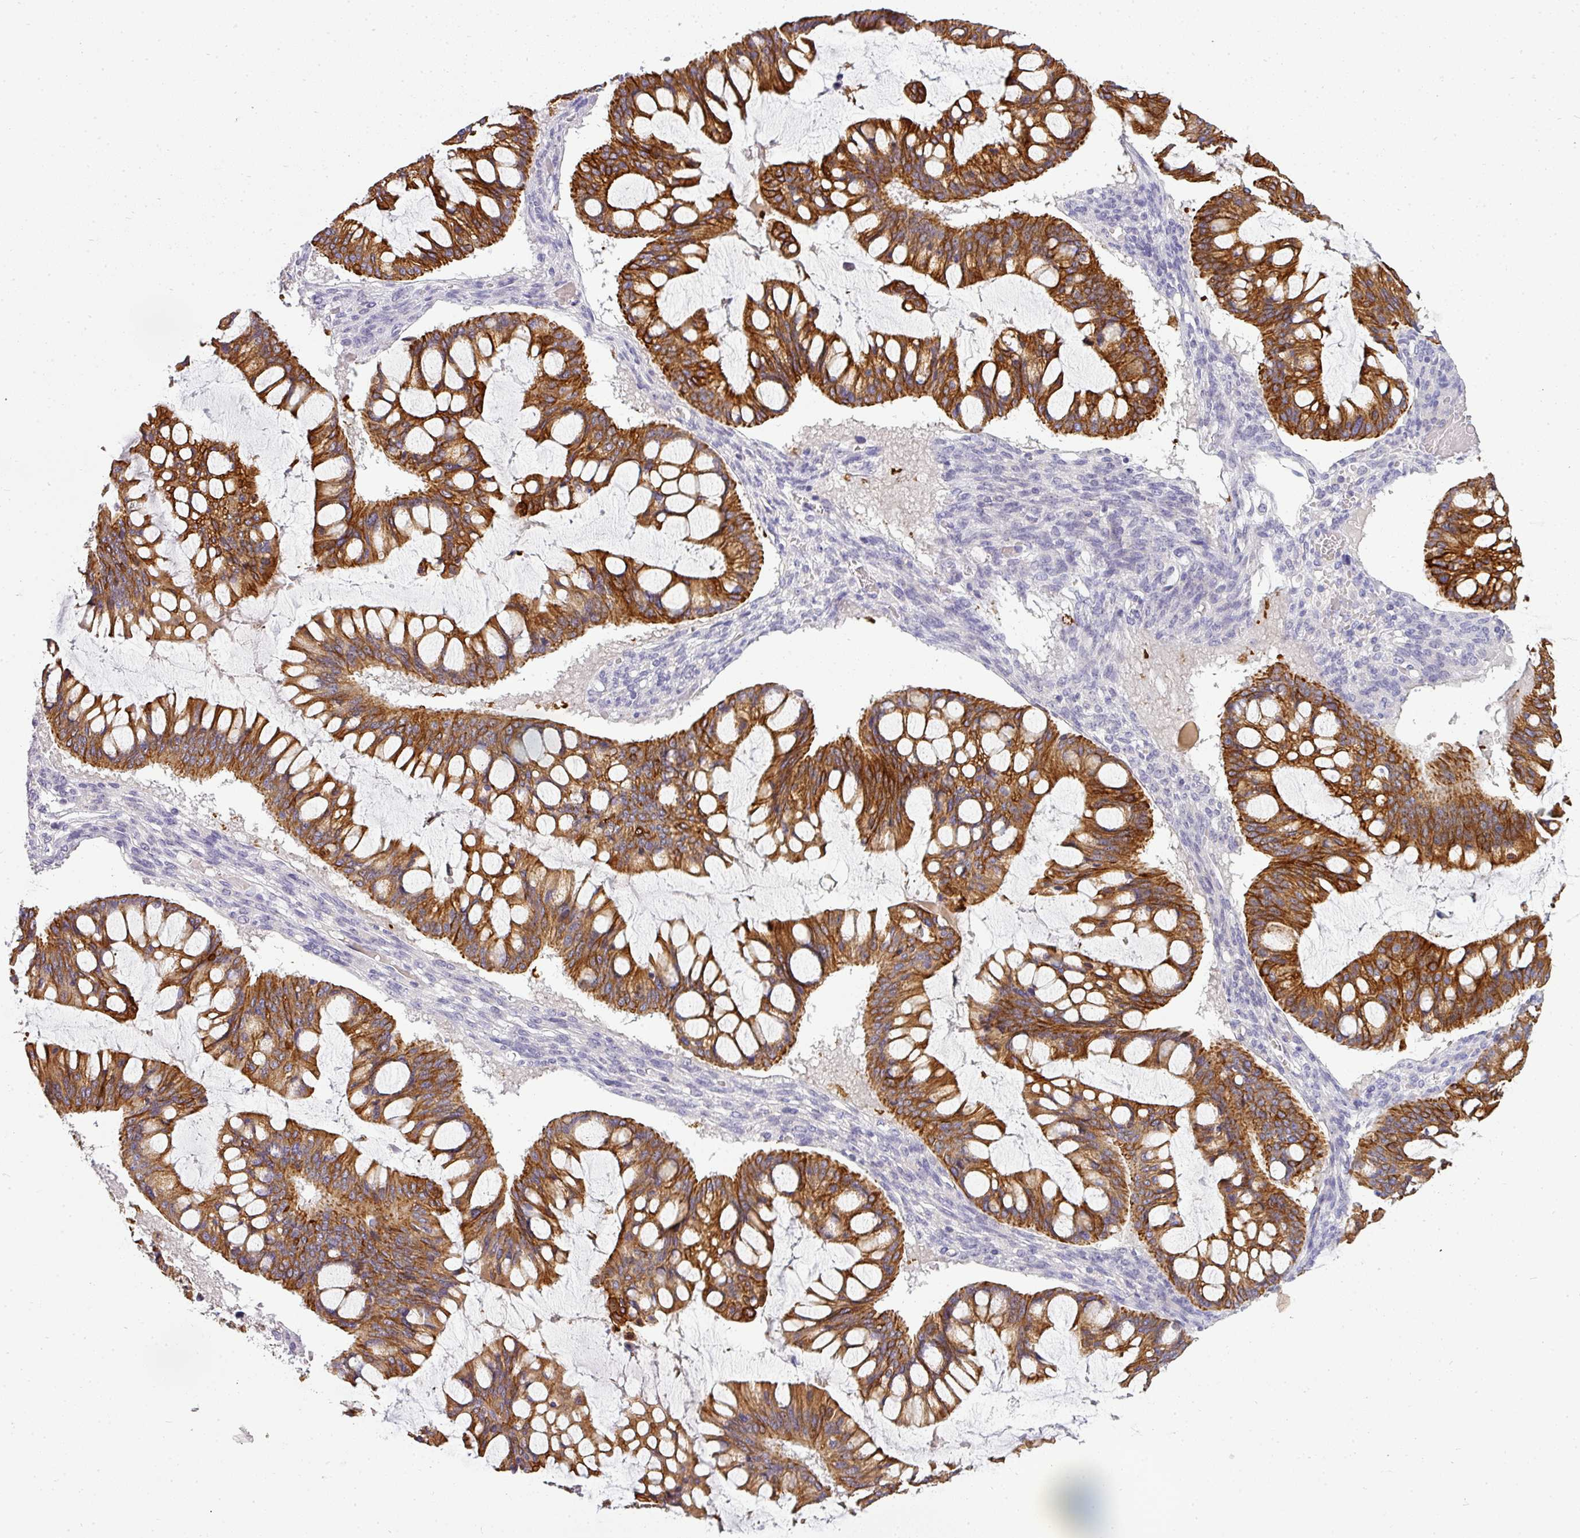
{"staining": {"intensity": "strong", "quantity": ">75%", "location": "cytoplasmic/membranous"}, "tissue": "ovarian cancer", "cell_type": "Tumor cells", "image_type": "cancer", "snomed": [{"axis": "morphology", "description": "Cystadenocarcinoma, mucinous, NOS"}, {"axis": "topography", "description": "Ovary"}], "caption": "There is high levels of strong cytoplasmic/membranous expression in tumor cells of ovarian cancer, as demonstrated by immunohistochemical staining (brown color).", "gene": "ASXL3", "patient": {"sex": "female", "age": 73}}